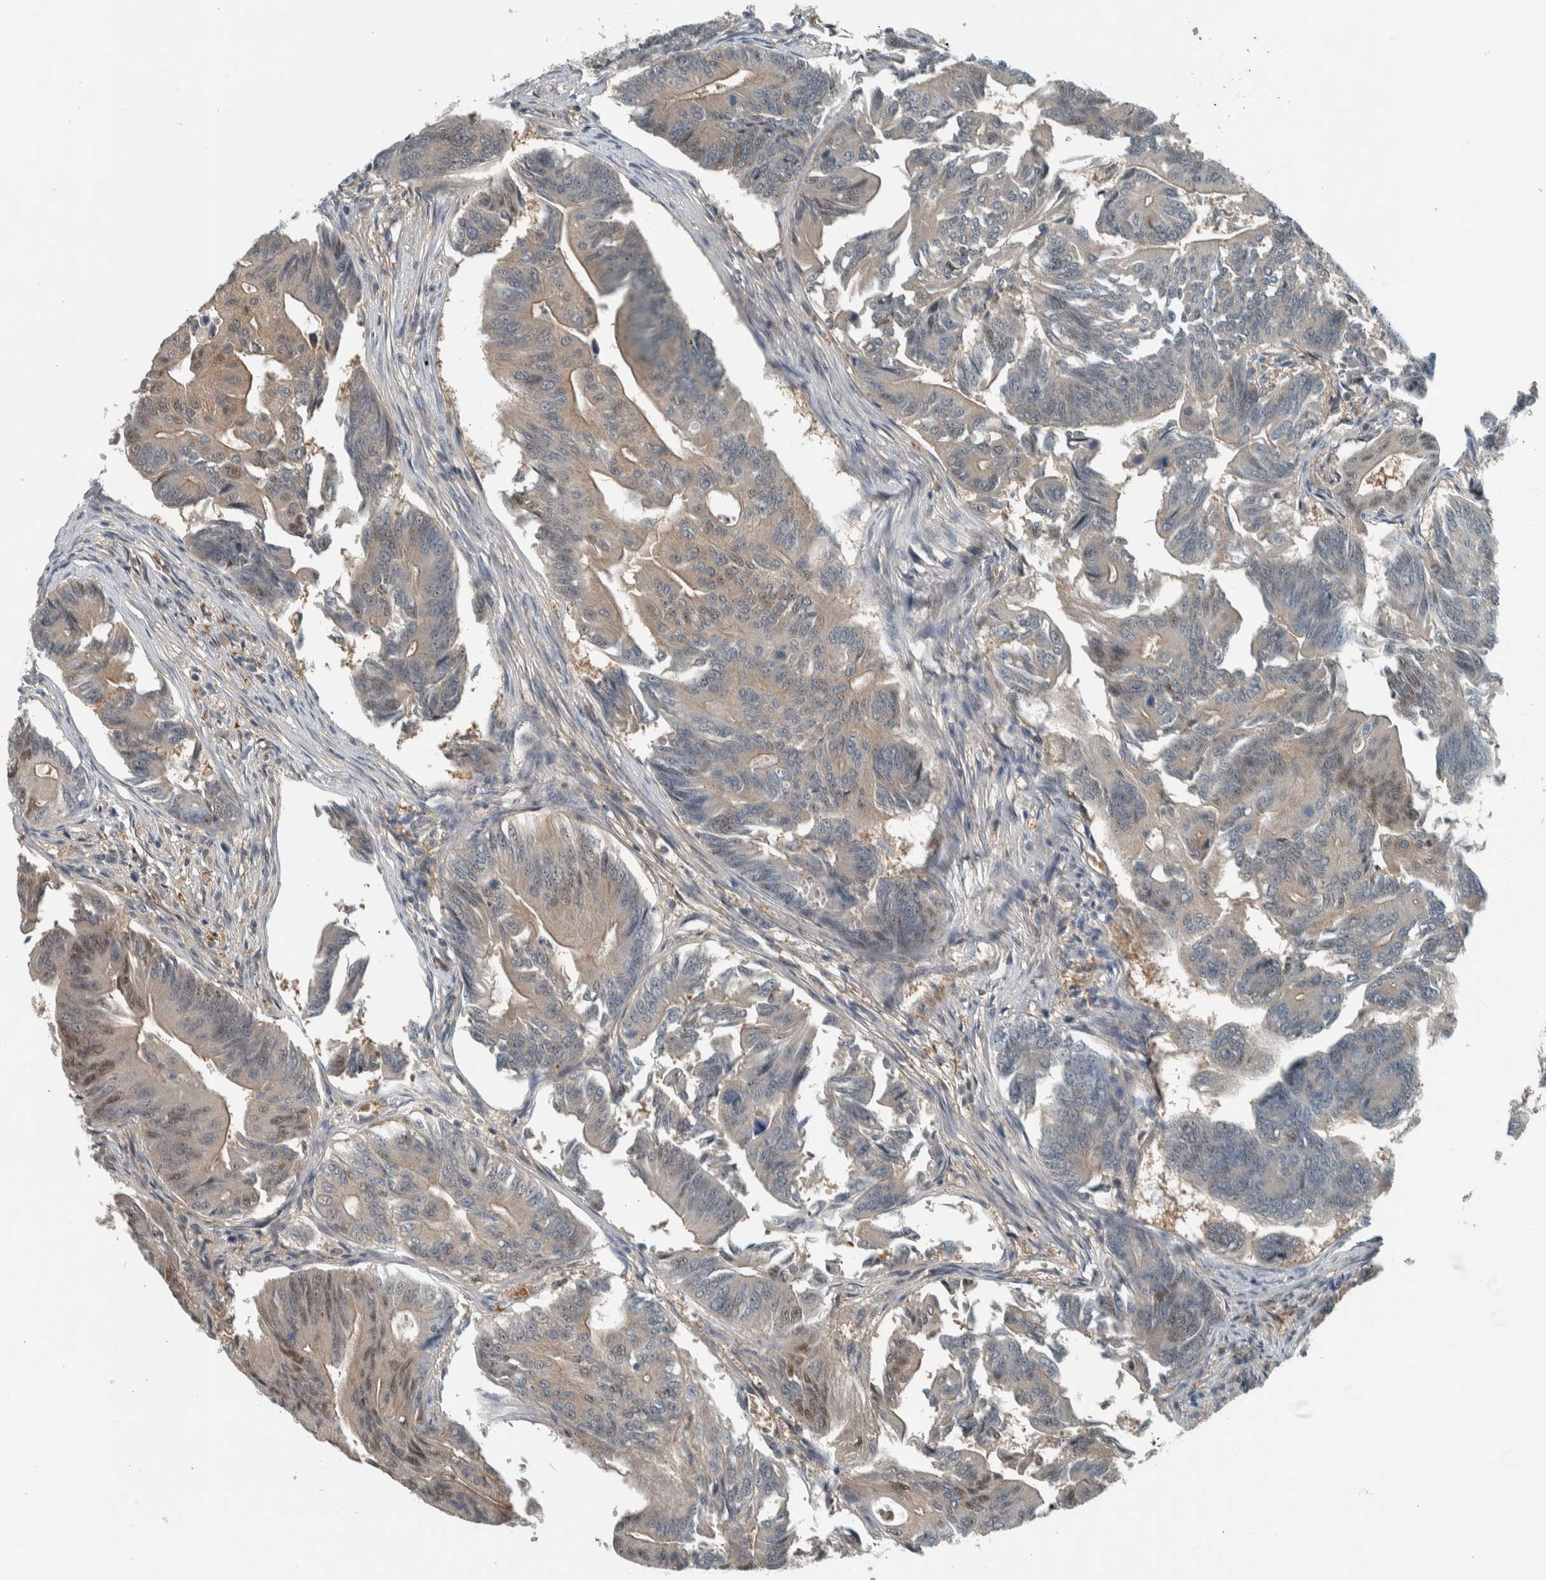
{"staining": {"intensity": "weak", "quantity": "25%-75%", "location": "cytoplasmic/membranous,nuclear"}, "tissue": "colorectal cancer", "cell_type": "Tumor cells", "image_type": "cancer", "snomed": [{"axis": "morphology", "description": "Adenoma, NOS"}, {"axis": "morphology", "description": "Adenocarcinoma, NOS"}, {"axis": "topography", "description": "Colon"}], "caption": "Weak cytoplasmic/membranous and nuclear protein positivity is identified in approximately 25%-75% of tumor cells in adenoma (colorectal).", "gene": "ALAD", "patient": {"sex": "male", "age": 79}}